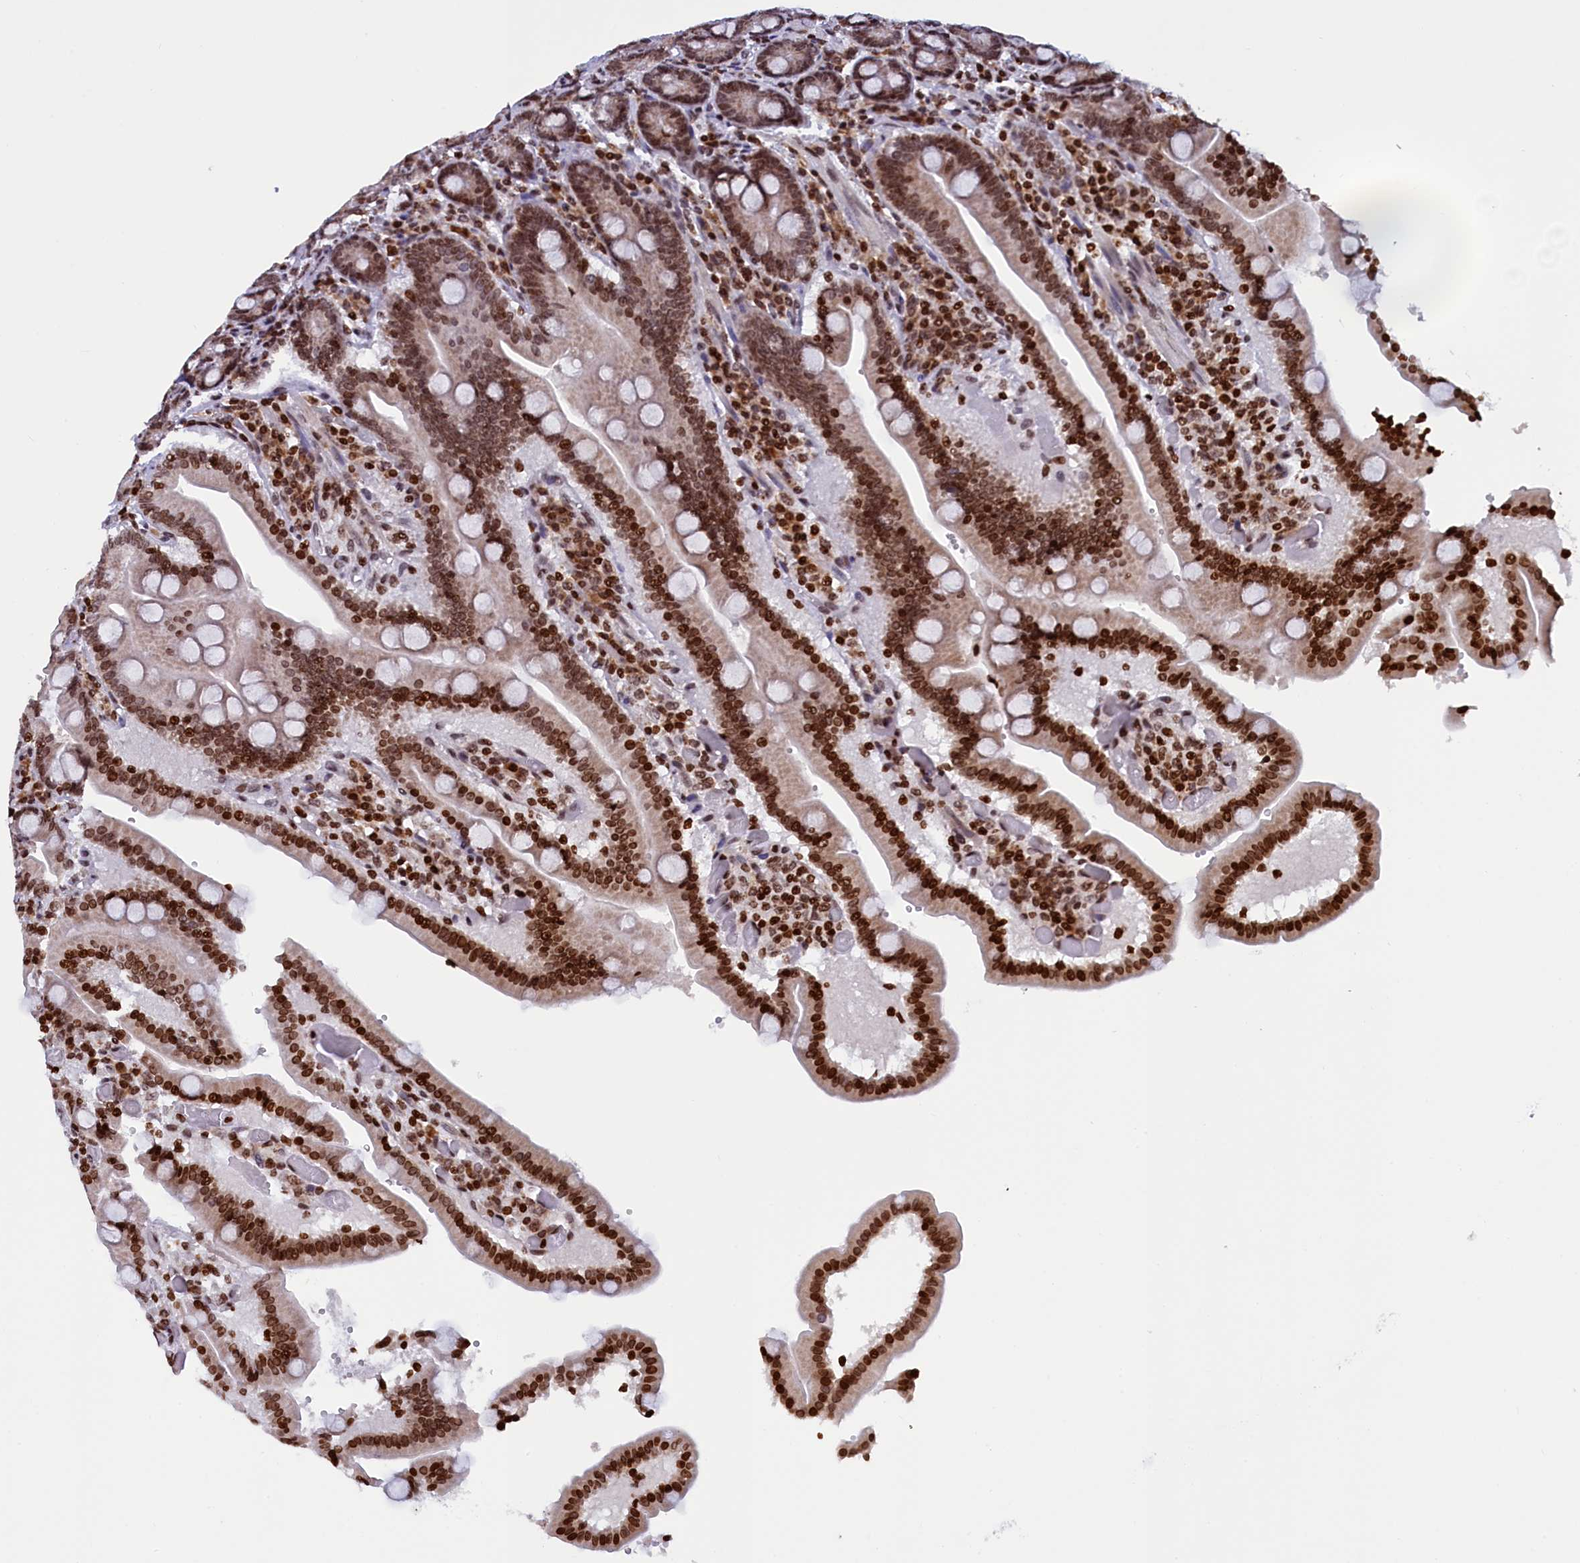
{"staining": {"intensity": "strong", "quantity": ">75%", "location": "nuclear"}, "tissue": "duodenum", "cell_type": "Glandular cells", "image_type": "normal", "snomed": [{"axis": "morphology", "description": "Normal tissue, NOS"}, {"axis": "topography", "description": "Duodenum"}], "caption": "Duodenum stained for a protein (brown) displays strong nuclear positive positivity in about >75% of glandular cells.", "gene": "TIMM29", "patient": {"sex": "female", "age": 62}}